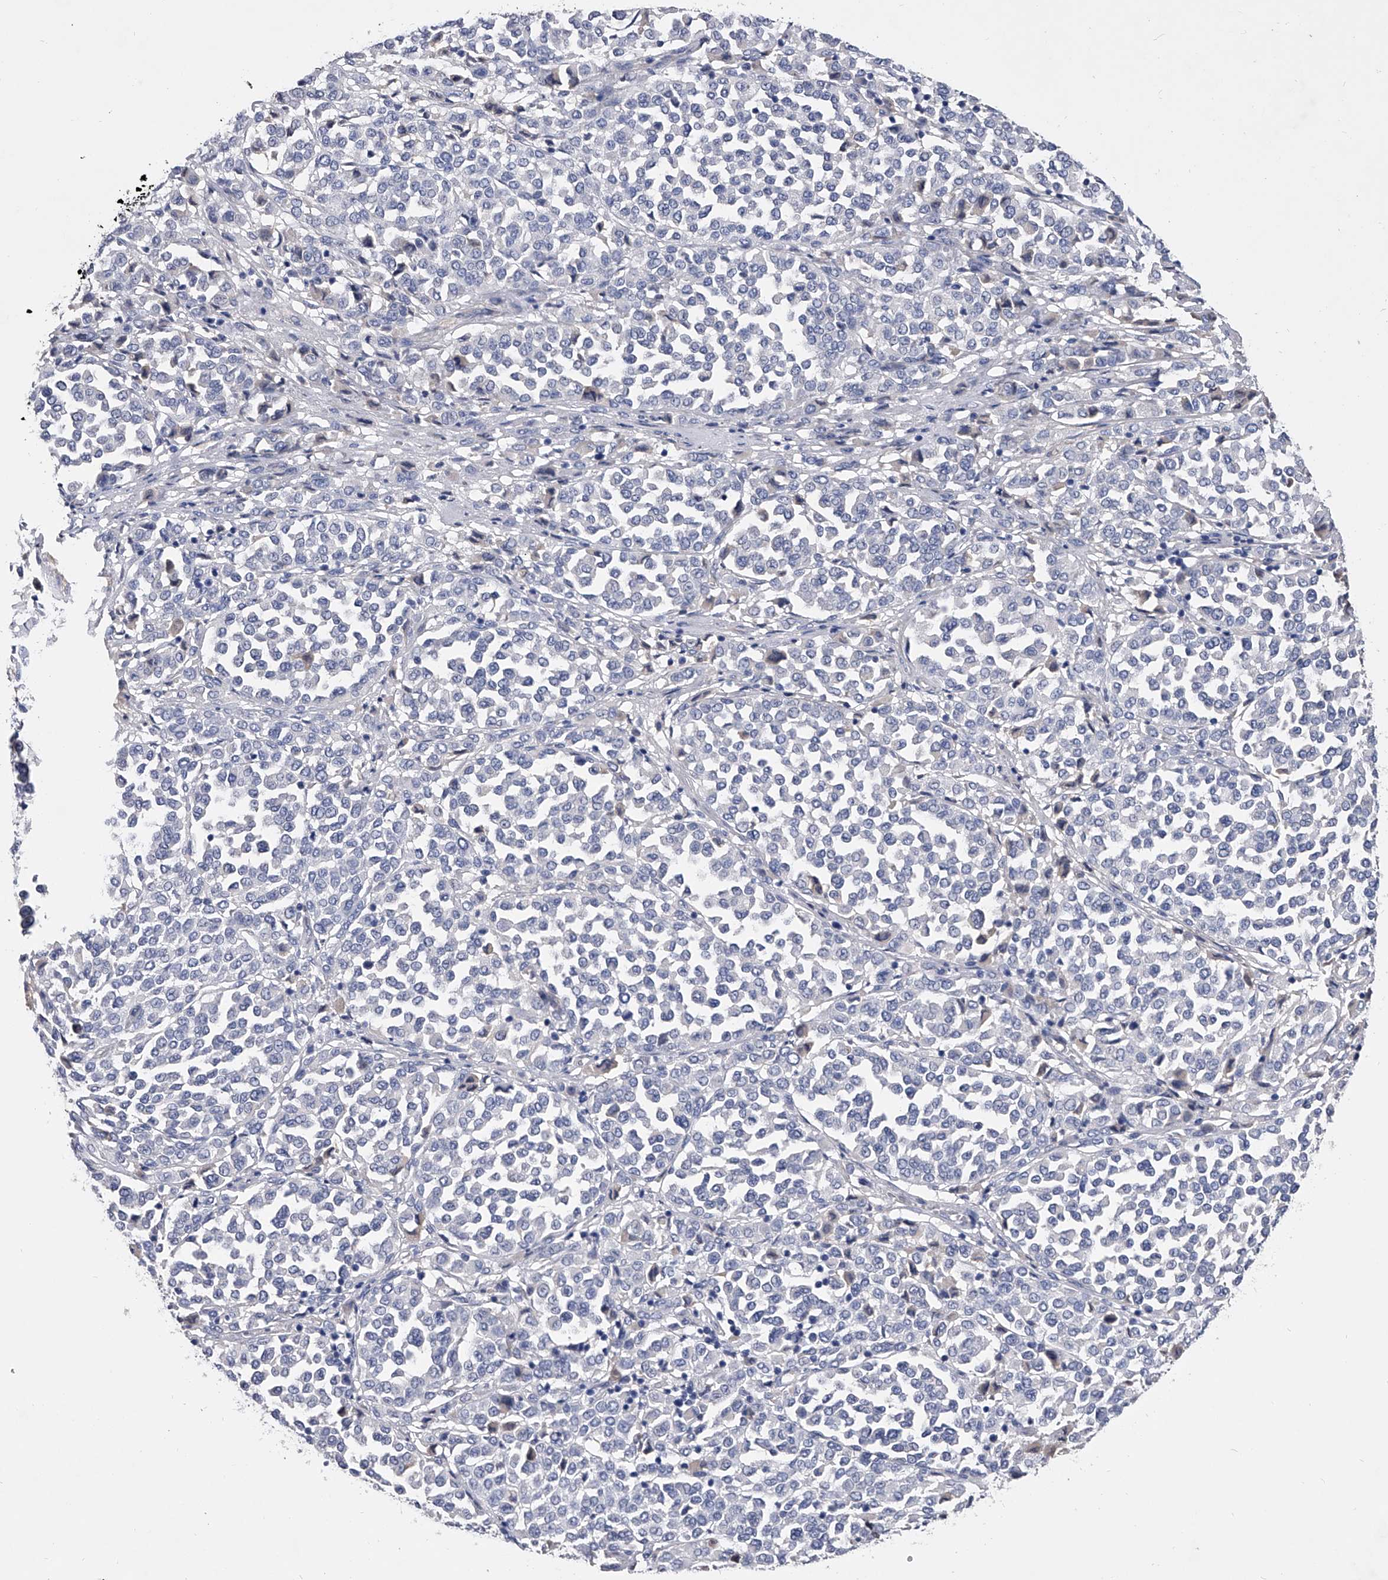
{"staining": {"intensity": "negative", "quantity": "none", "location": "none"}, "tissue": "melanoma", "cell_type": "Tumor cells", "image_type": "cancer", "snomed": [{"axis": "morphology", "description": "Malignant melanoma, Metastatic site"}, {"axis": "topography", "description": "Pancreas"}], "caption": "Protein analysis of melanoma exhibits no significant staining in tumor cells. The staining was performed using DAB to visualize the protein expression in brown, while the nuclei were stained in blue with hematoxylin (Magnification: 20x).", "gene": "EFCAB7", "patient": {"sex": "female", "age": 30}}